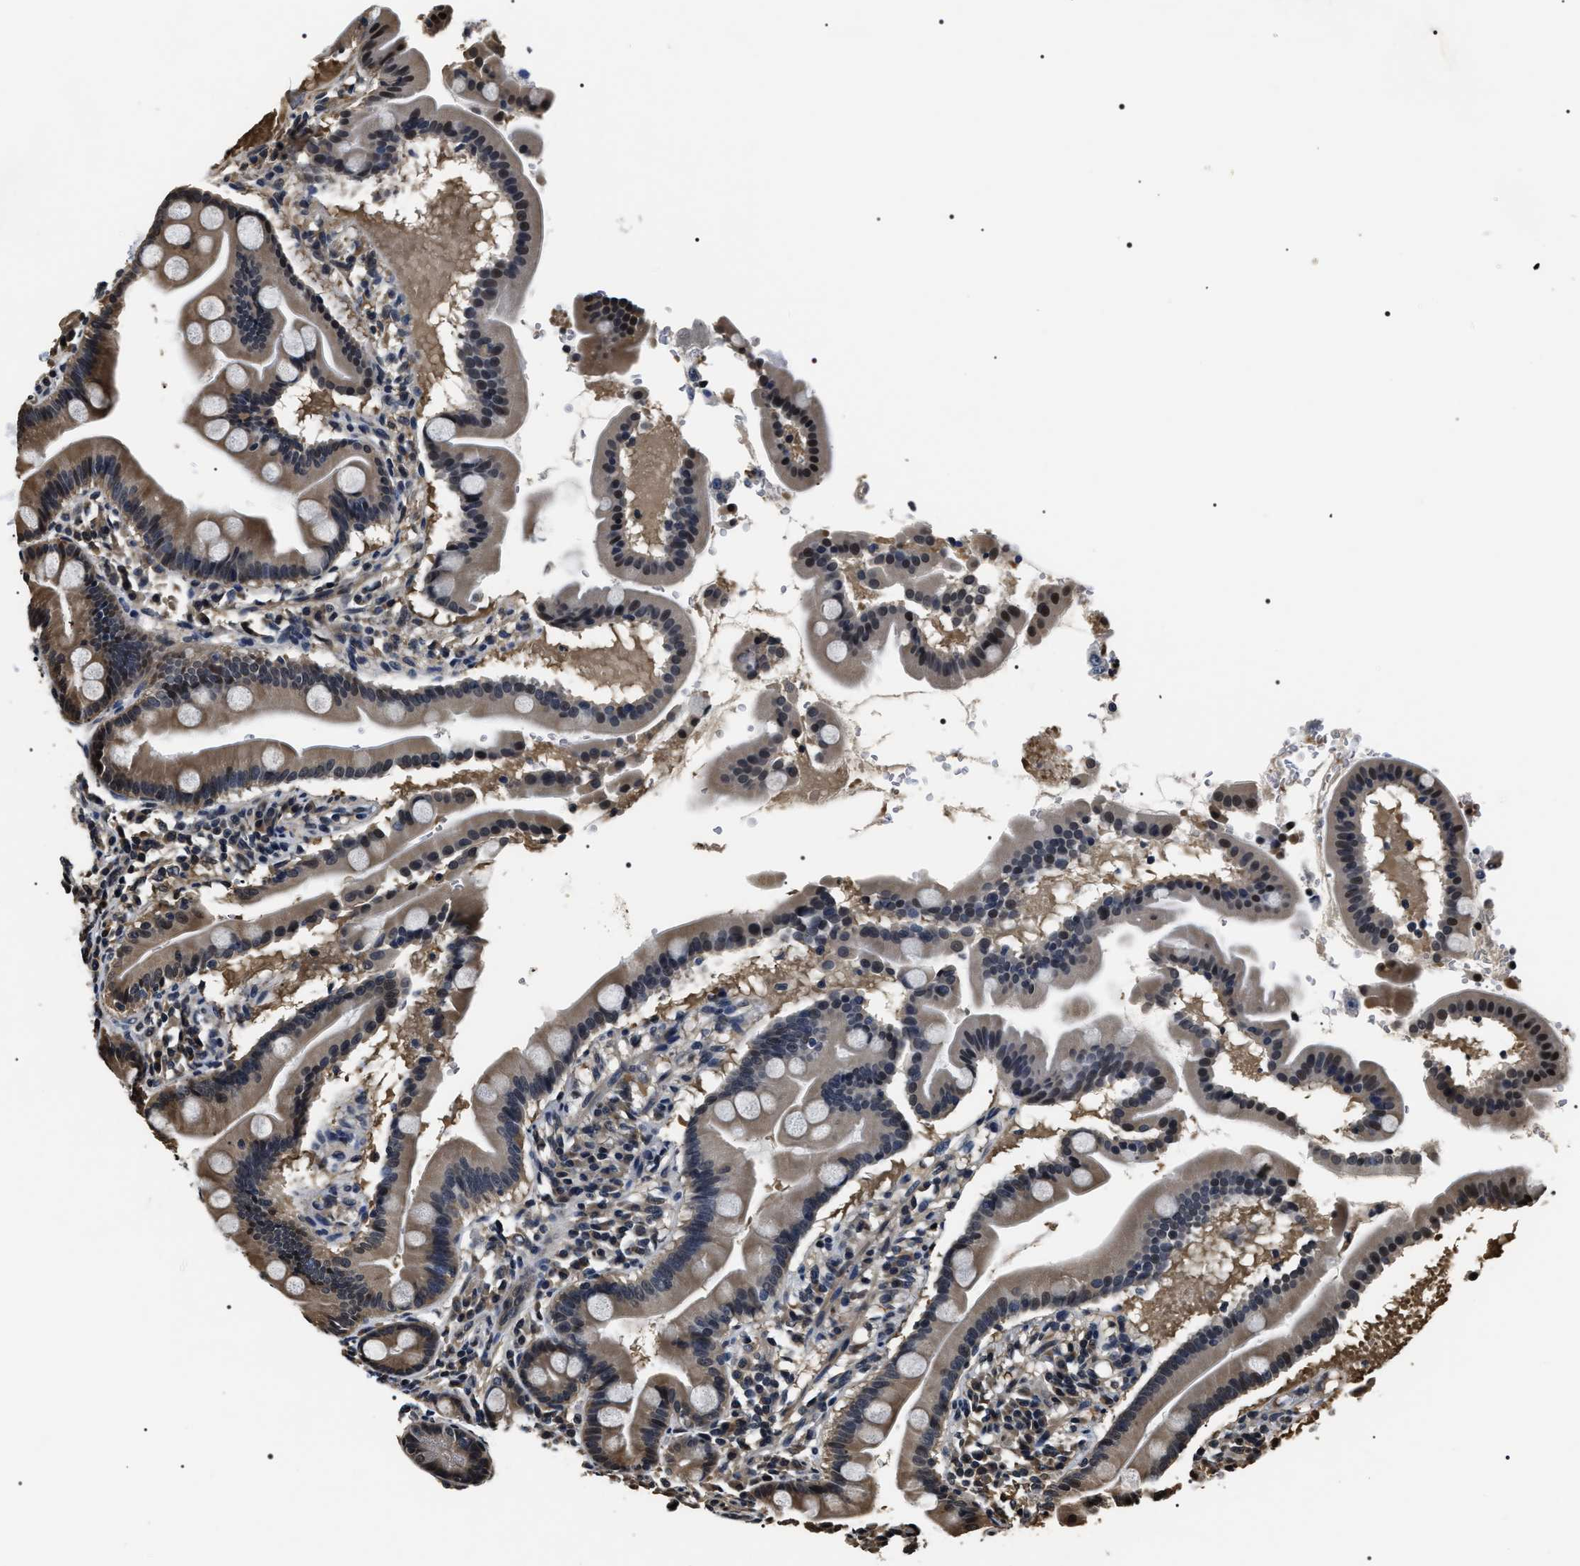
{"staining": {"intensity": "moderate", "quantity": "<25%", "location": "cytoplasmic/membranous"}, "tissue": "duodenum", "cell_type": "Glandular cells", "image_type": "normal", "snomed": [{"axis": "morphology", "description": "Normal tissue, NOS"}, {"axis": "topography", "description": "Duodenum"}], "caption": "This micrograph demonstrates immunohistochemistry (IHC) staining of benign duodenum, with low moderate cytoplasmic/membranous staining in approximately <25% of glandular cells.", "gene": "ARHGAP22", "patient": {"sex": "male", "age": 50}}